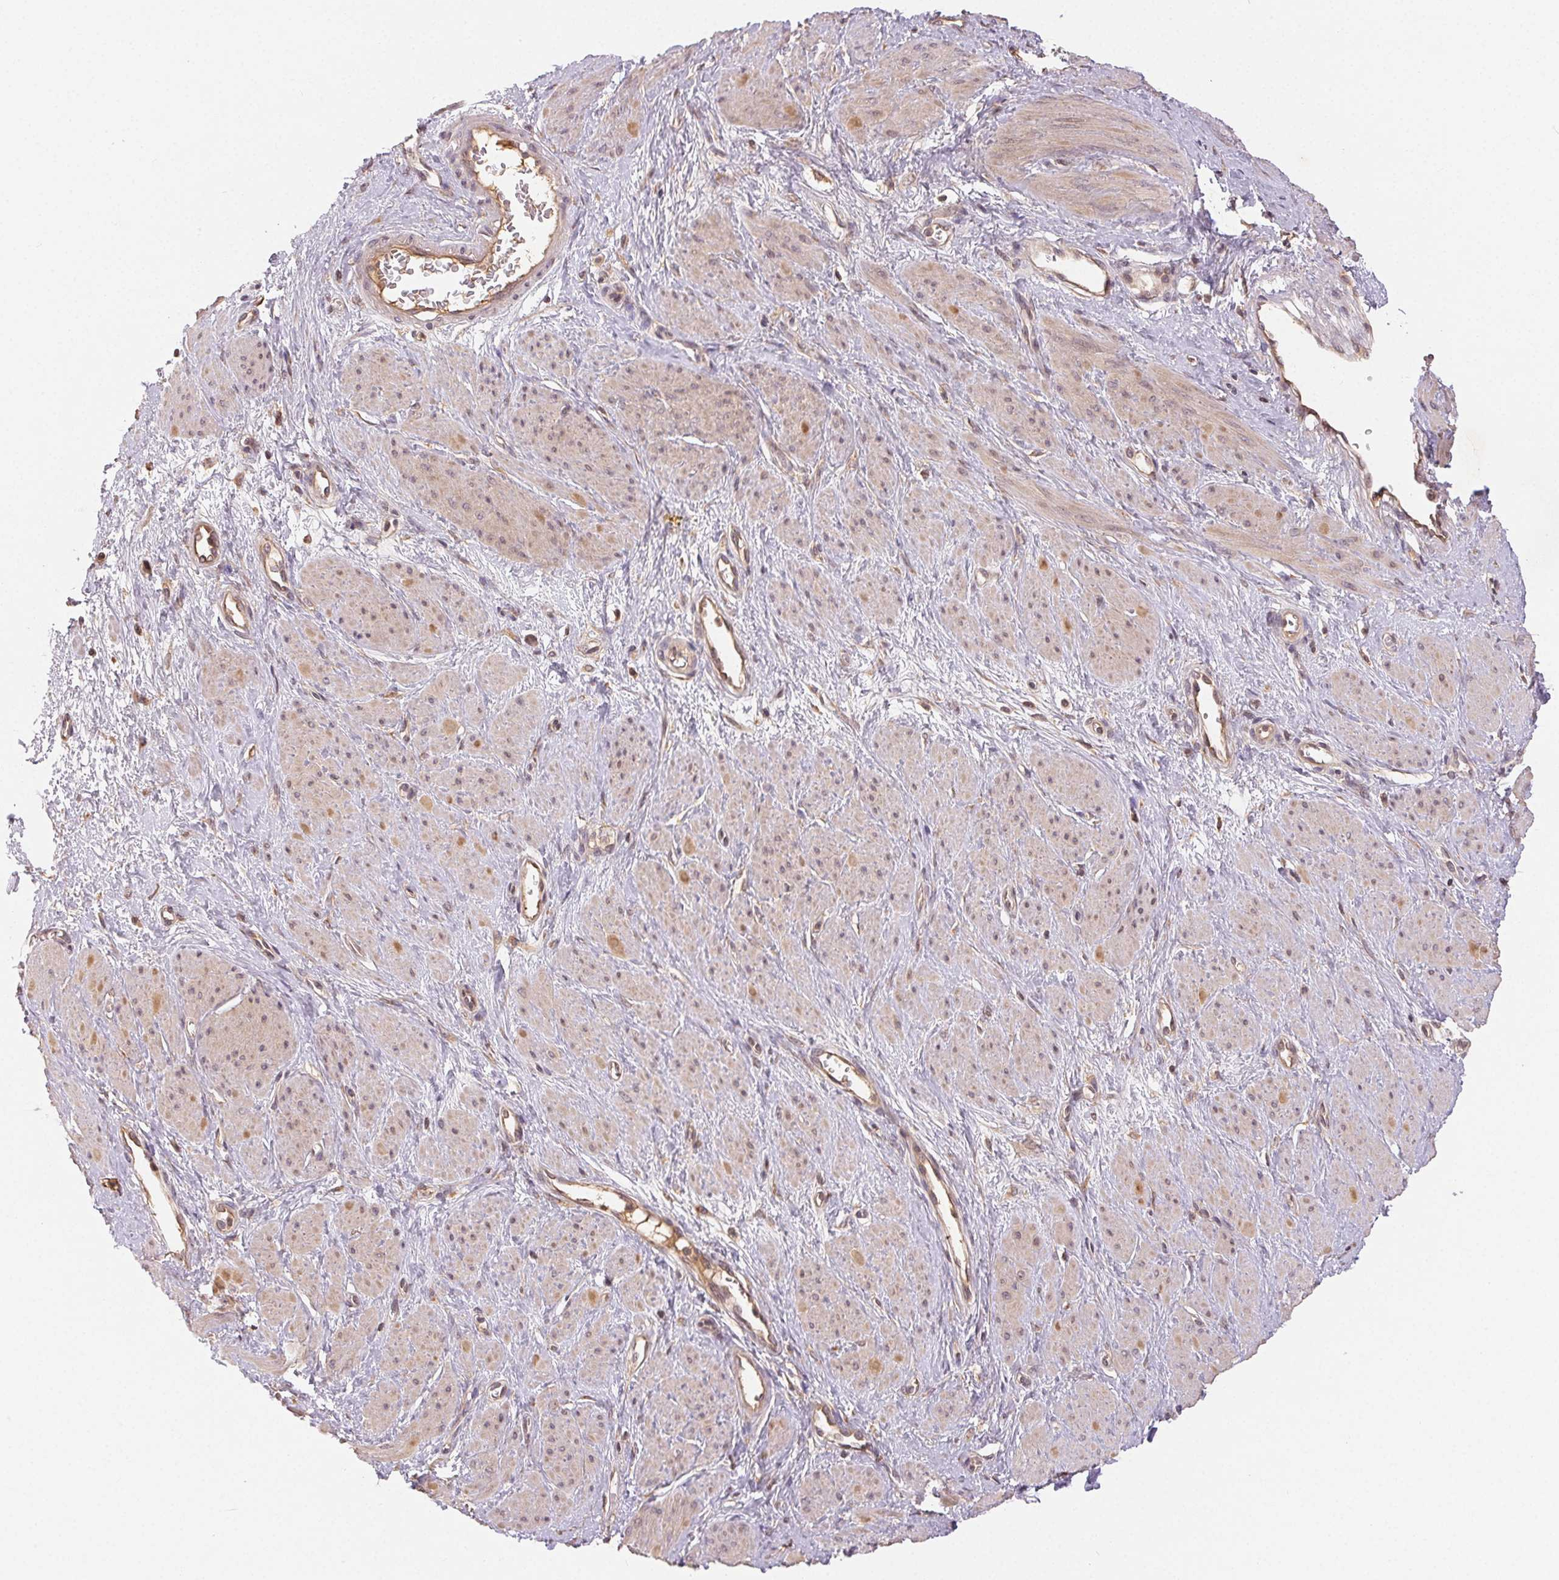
{"staining": {"intensity": "weak", "quantity": "<25%", "location": "cytoplasmic/membranous"}, "tissue": "smooth muscle", "cell_type": "Smooth muscle cells", "image_type": "normal", "snomed": [{"axis": "morphology", "description": "Normal tissue, NOS"}, {"axis": "topography", "description": "Smooth muscle"}, {"axis": "topography", "description": "Uterus"}], "caption": "The micrograph shows no staining of smooth muscle cells in unremarkable smooth muscle.", "gene": "MAPKAPK2", "patient": {"sex": "female", "age": 39}}